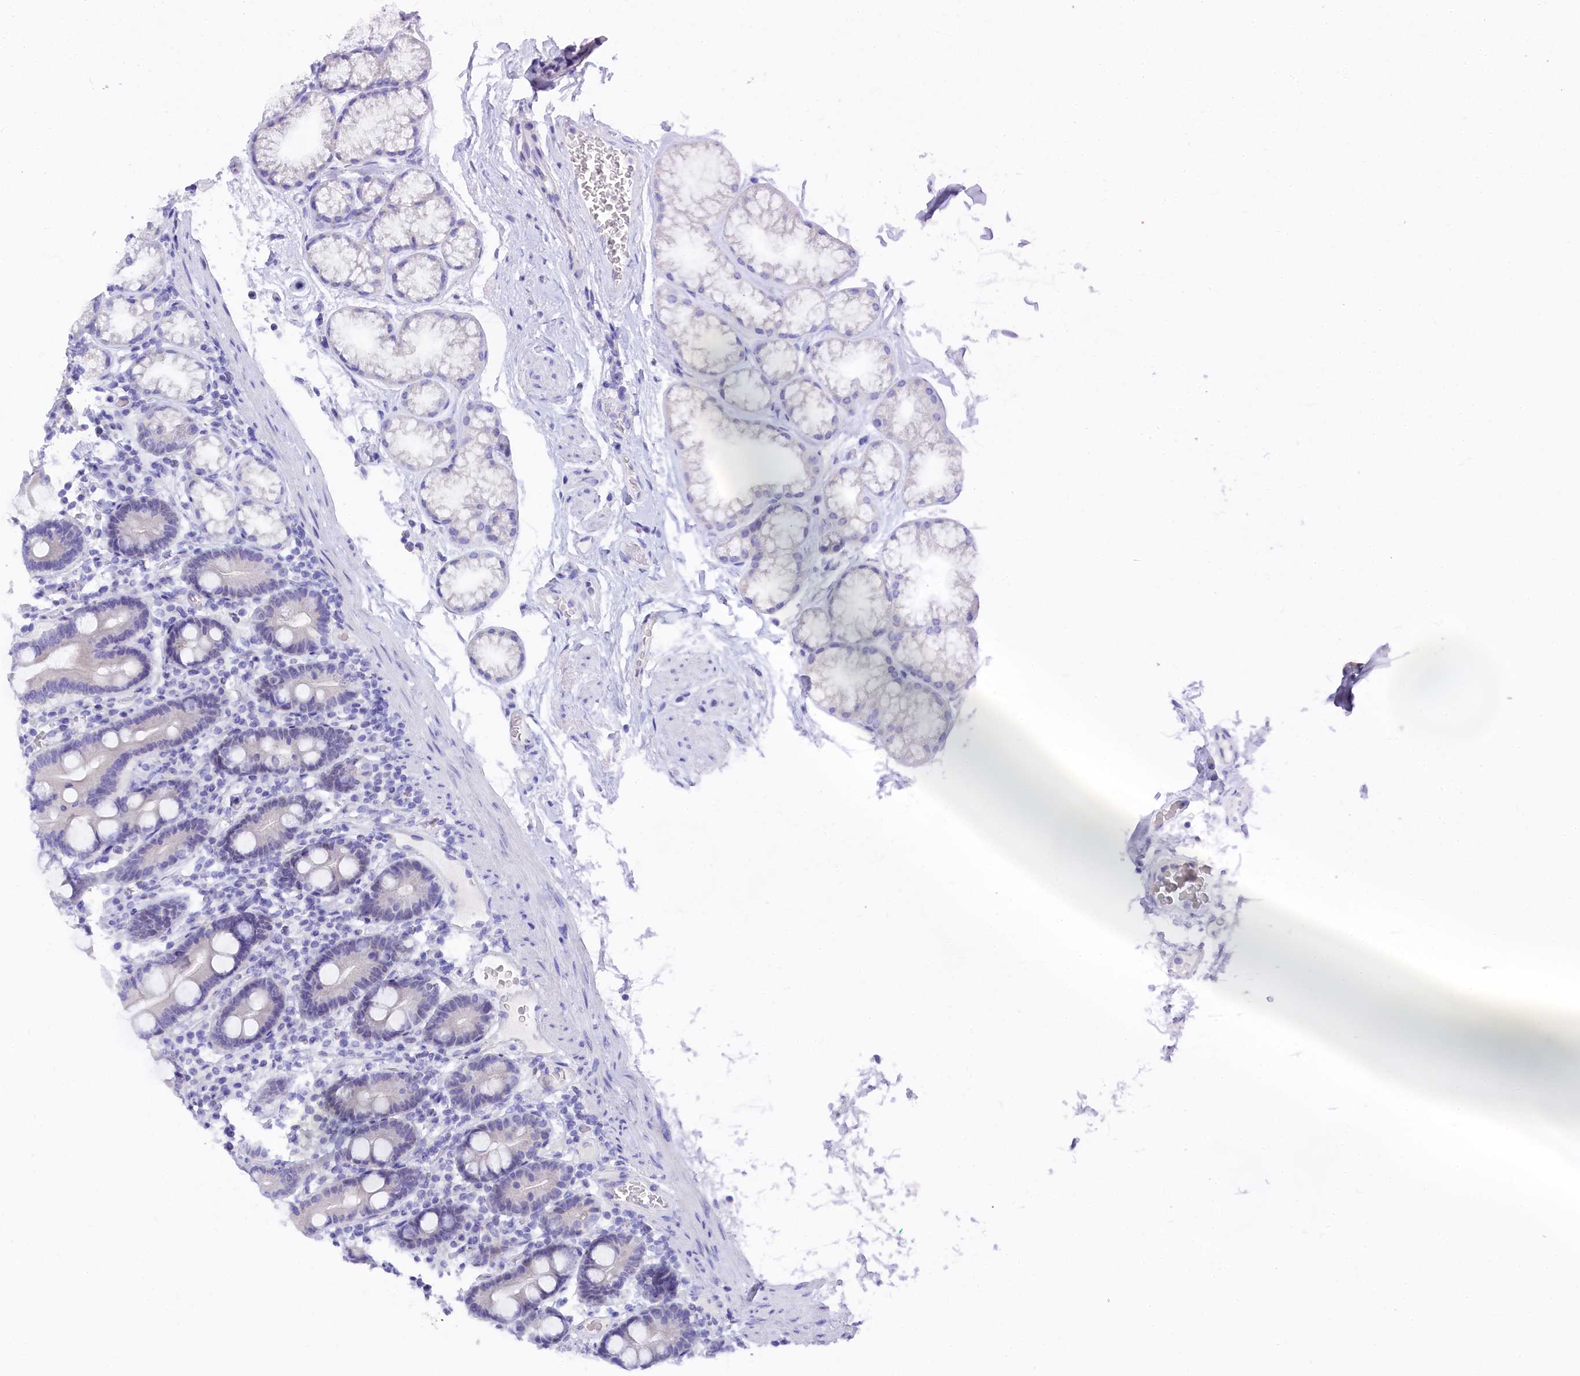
{"staining": {"intensity": "negative", "quantity": "none", "location": "none"}, "tissue": "duodenum", "cell_type": "Glandular cells", "image_type": "normal", "snomed": [{"axis": "morphology", "description": "Normal tissue, NOS"}, {"axis": "topography", "description": "Duodenum"}], "caption": "Duodenum stained for a protein using immunohistochemistry (IHC) demonstrates no positivity glandular cells.", "gene": "TRIM10", "patient": {"sex": "male", "age": 55}}